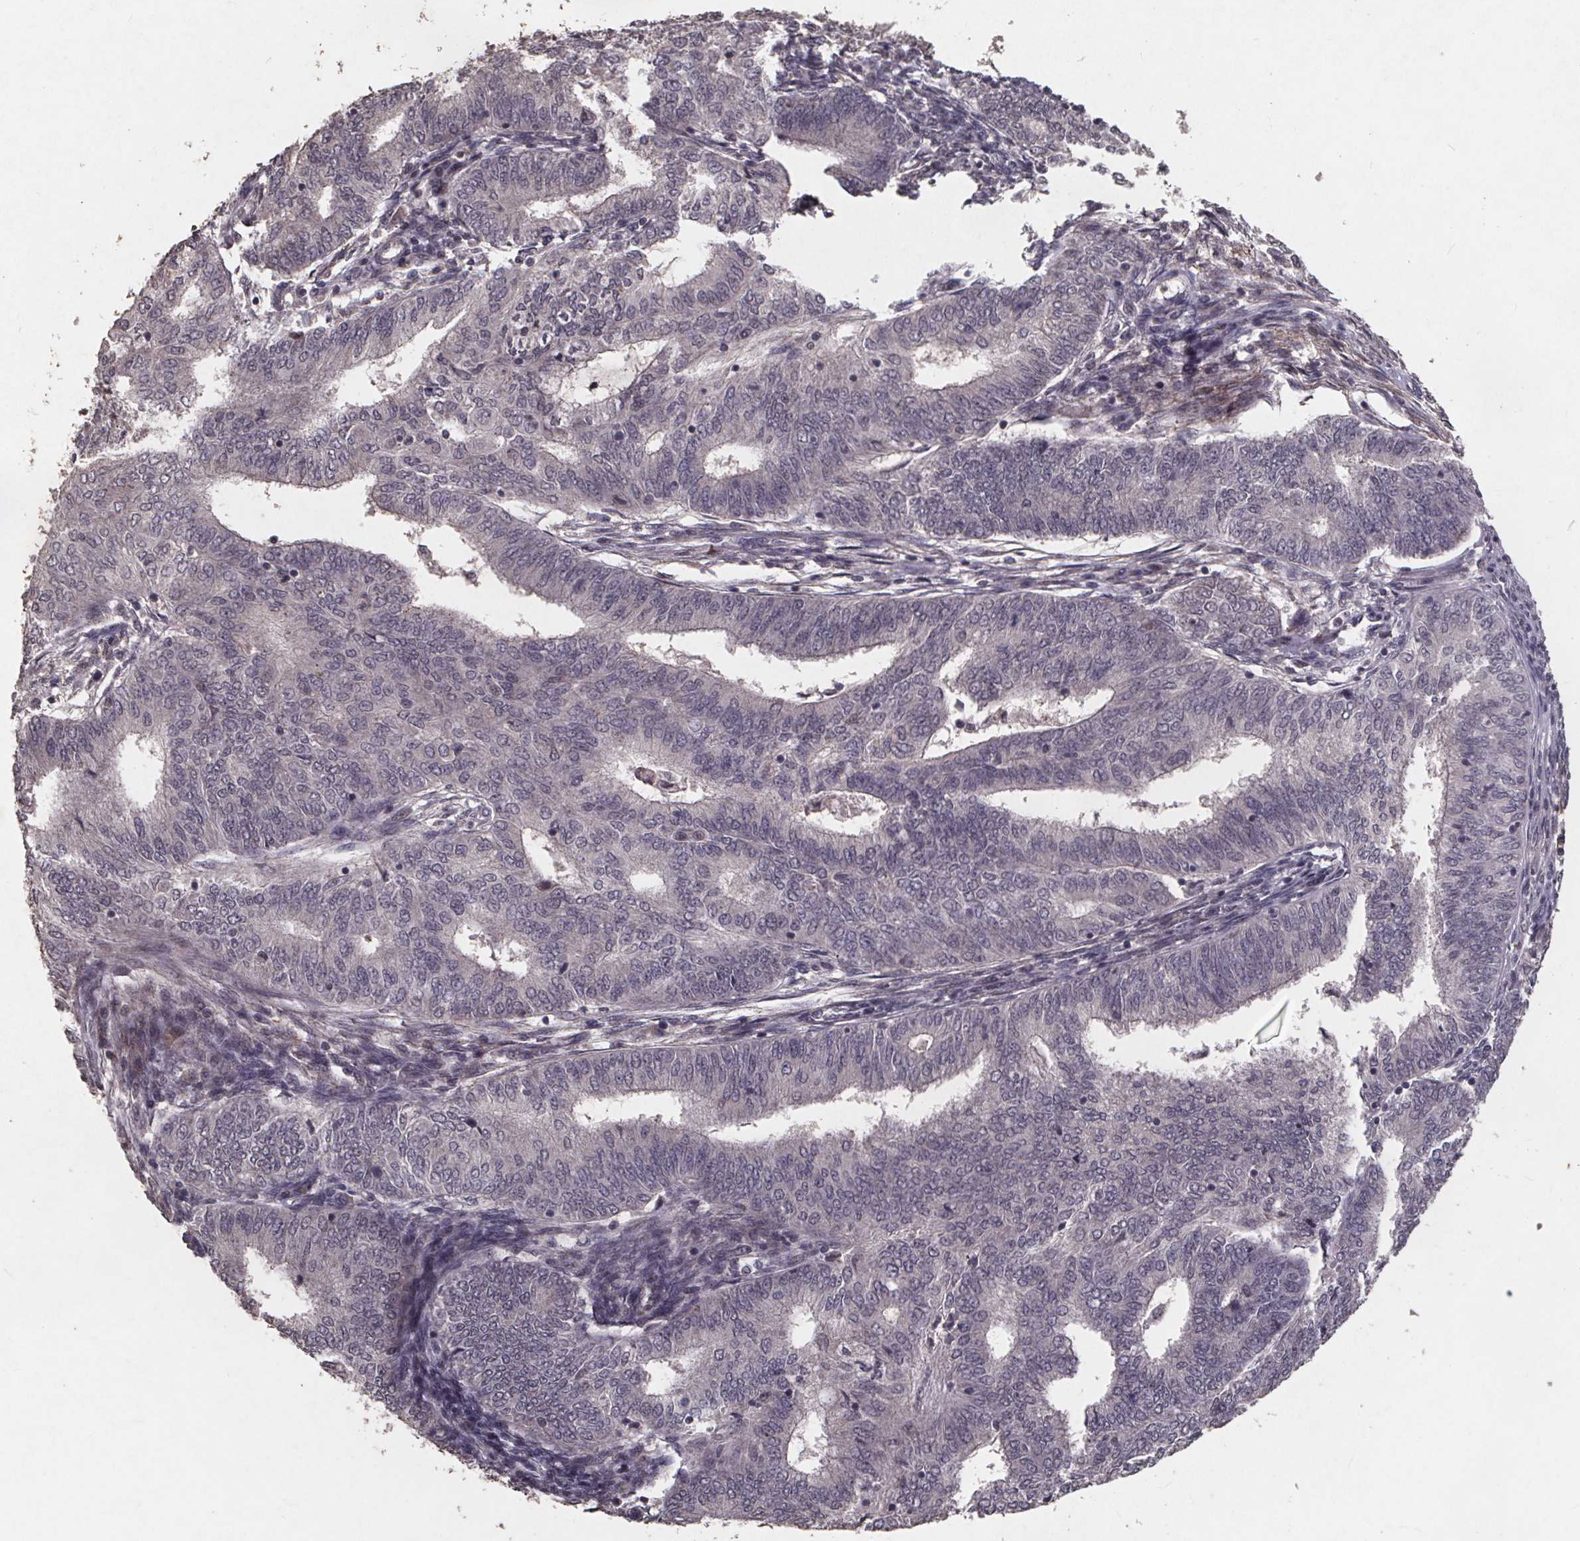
{"staining": {"intensity": "negative", "quantity": "none", "location": "none"}, "tissue": "endometrial cancer", "cell_type": "Tumor cells", "image_type": "cancer", "snomed": [{"axis": "morphology", "description": "Adenocarcinoma, NOS"}, {"axis": "topography", "description": "Endometrium"}], "caption": "The histopathology image exhibits no significant staining in tumor cells of endometrial cancer (adenocarcinoma).", "gene": "GPX3", "patient": {"sex": "female", "age": 62}}